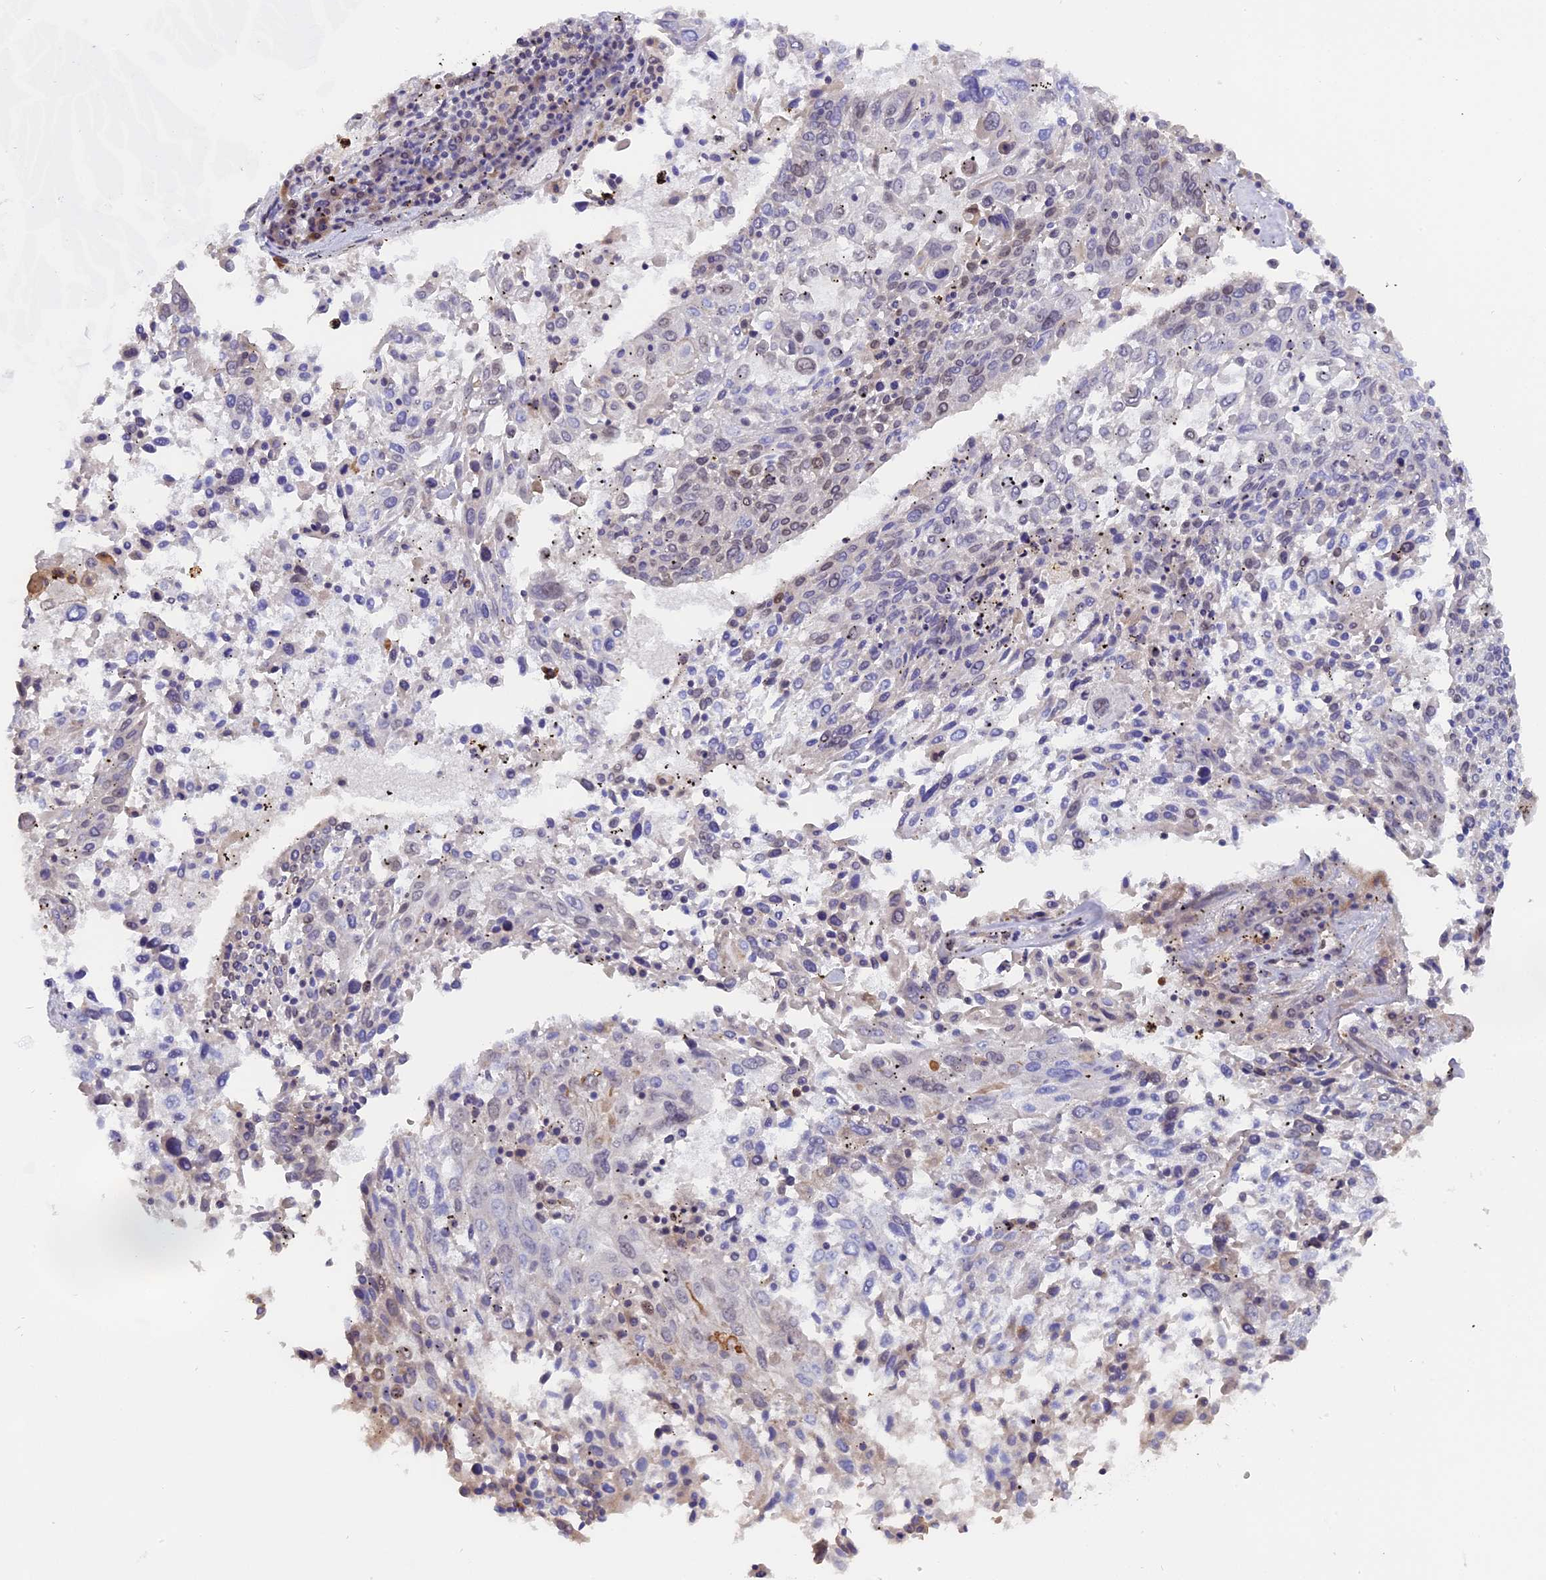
{"staining": {"intensity": "weak", "quantity": "<25%", "location": "nuclear"}, "tissue": "lung cancer", "cell_type": "Tumor cells", "image_type": "cancer", "snomed": [{"axis": "morphology", "description": "Squamous cell carcinoma, NOS"}, {"axis": "topography", "description": "Lung"}], "caption": "There is no significant staining in tumor cells of lung squamous cell carcinoma.", "gene": "PYGO1", "patient": {"sex": "male", "age": 65}}